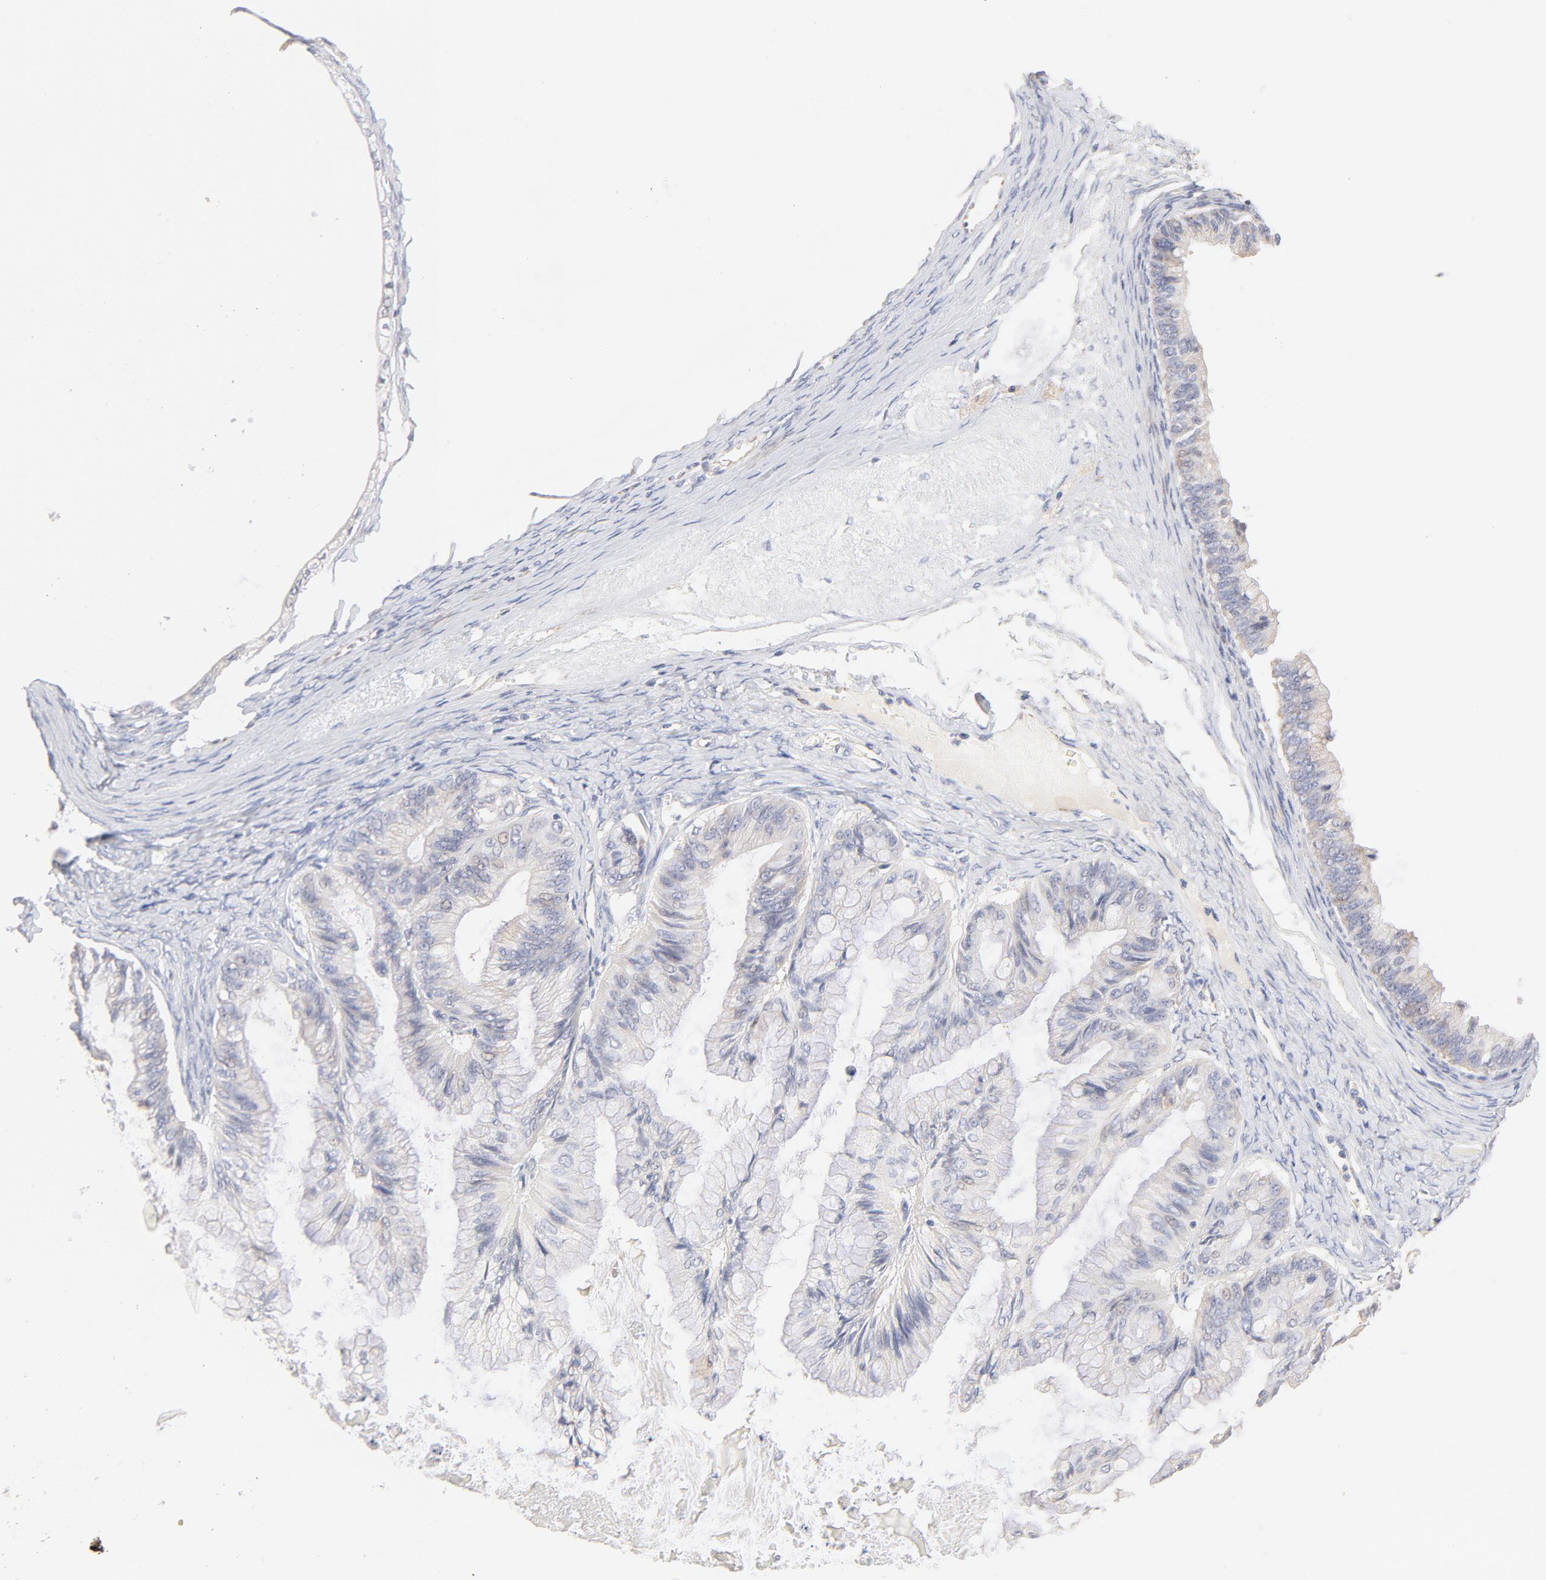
{"staining": {"intensity": "negative", "quantity": "none", "location": "none"}, "tissue": "ovarian cancer", "cell_type": "Tumor cells", "image_type": "cancer", "snomed": [{"axis": "morphology", "description": "Cystadenocarcinoma, mucinous, NOS"}, {"axis": "topography", "description": "Ovary"}], "caption": "Immunohistochemistry (IHC) image of human ovarian mucinous cystadenocarcinoma stained for a protein (brown), which shows no staining in tumor cells. (DAB (3,3'-diaminobenzidine) immunohistochemistry with hematoxylin counter stain).", "gene": "MTERF2", "patient": {"sex": "female", "age": 57}}